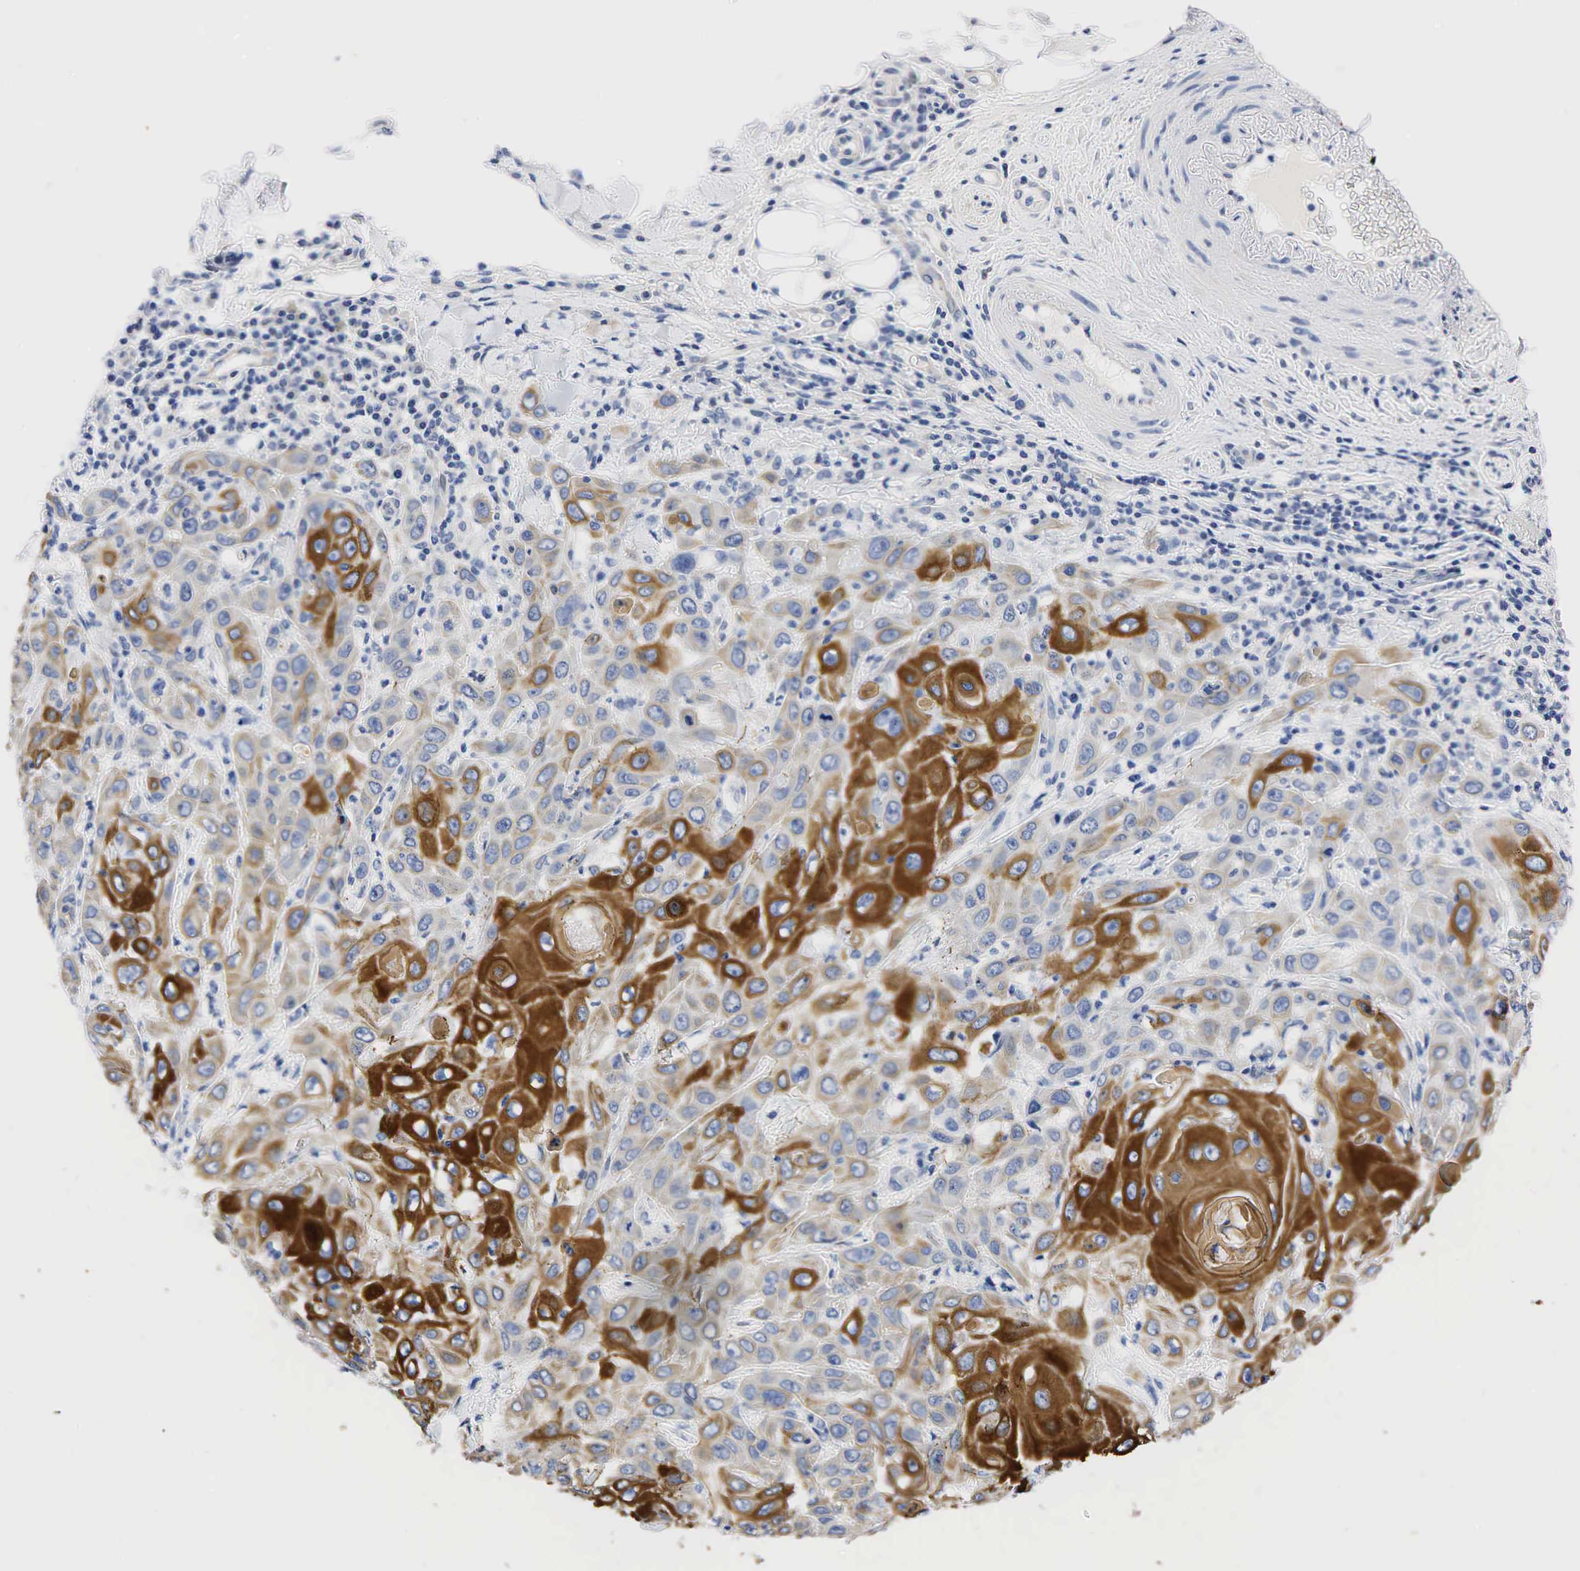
{"staining": {"intensity": "strong", "quantity": "25%-75%", "location": "cytoplasmic/membranous"}, "tissue": "skin cancer", "cell_type": "Tumor cells", "image_type": "cancer", "snomed": [{"axis": "morphology", "description": "Squamous cell carcinoma, NOS"}, {"axis": "topography", "description": "Skin"}], "caption": "Squamous cell carcinoma (skin) was stained to show a protein in brown. There is high levels of strong cytoplasmic/membranous positivity in about 25%-75% of tumor cells.", "gene": "PGR", "patient": {"sex": "male", "age": 84}}